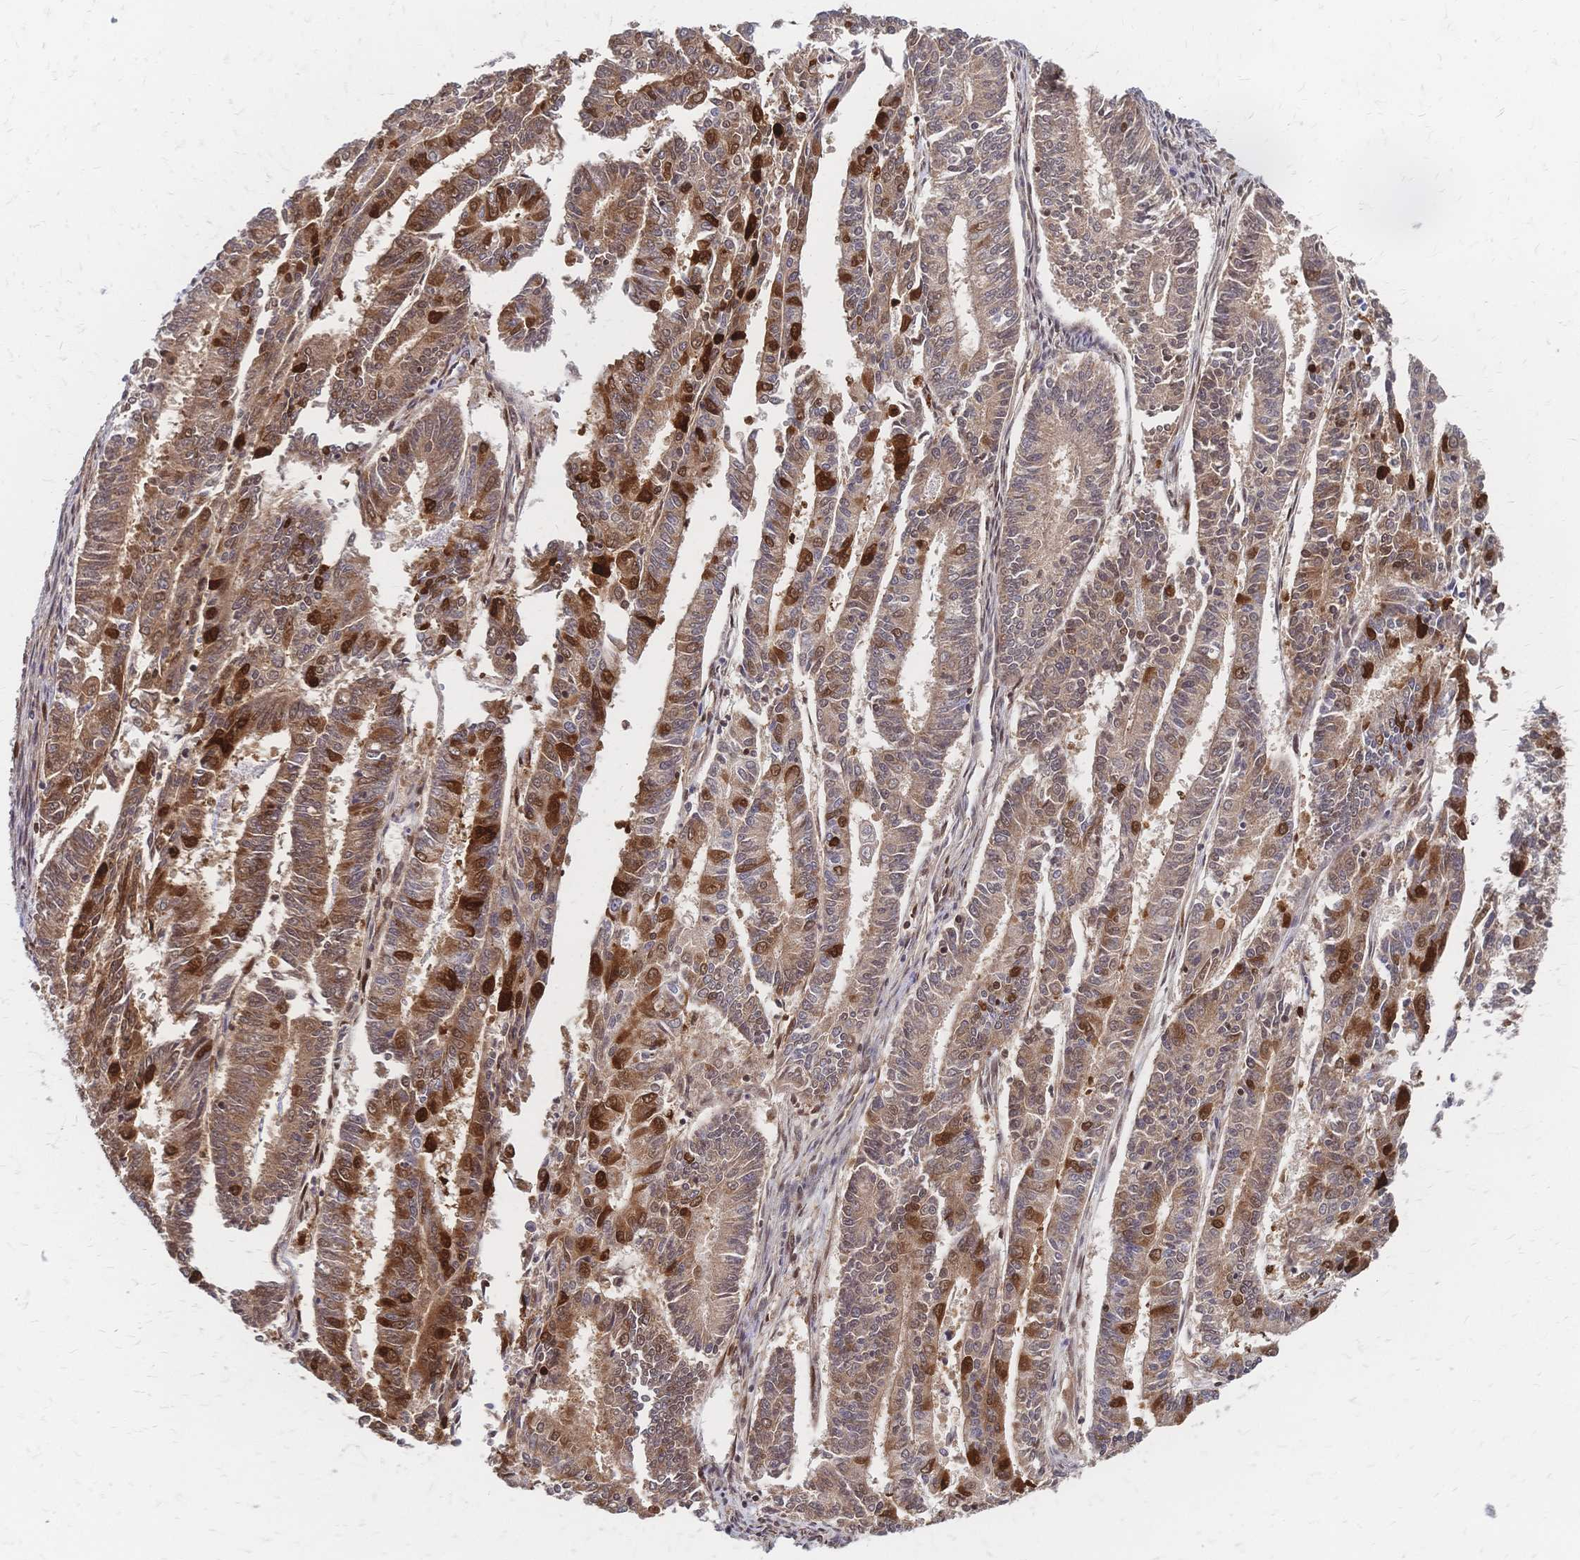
{"staining": {"intensity": "moderate", "quantity": ">75%", "location": "cytoplasmic/membranous,nuclear"}, "tissue": "endometrial cancer", "cell_type": "Tumor cells", "image_type": "cancer", "snomed": [{"axis": "morphology", "description": "Adenocarcinoma, NOS"}, {"axis": "topography", "description": "Endometrium"}], "caption": "Moderate cytoplasmic/membranous and nuclear protein positivity is appreciated in about >75% of tumor cells in endometrial cancer.", "gene": "HDGF", "patient": {"sex": "female", "age": 59}}